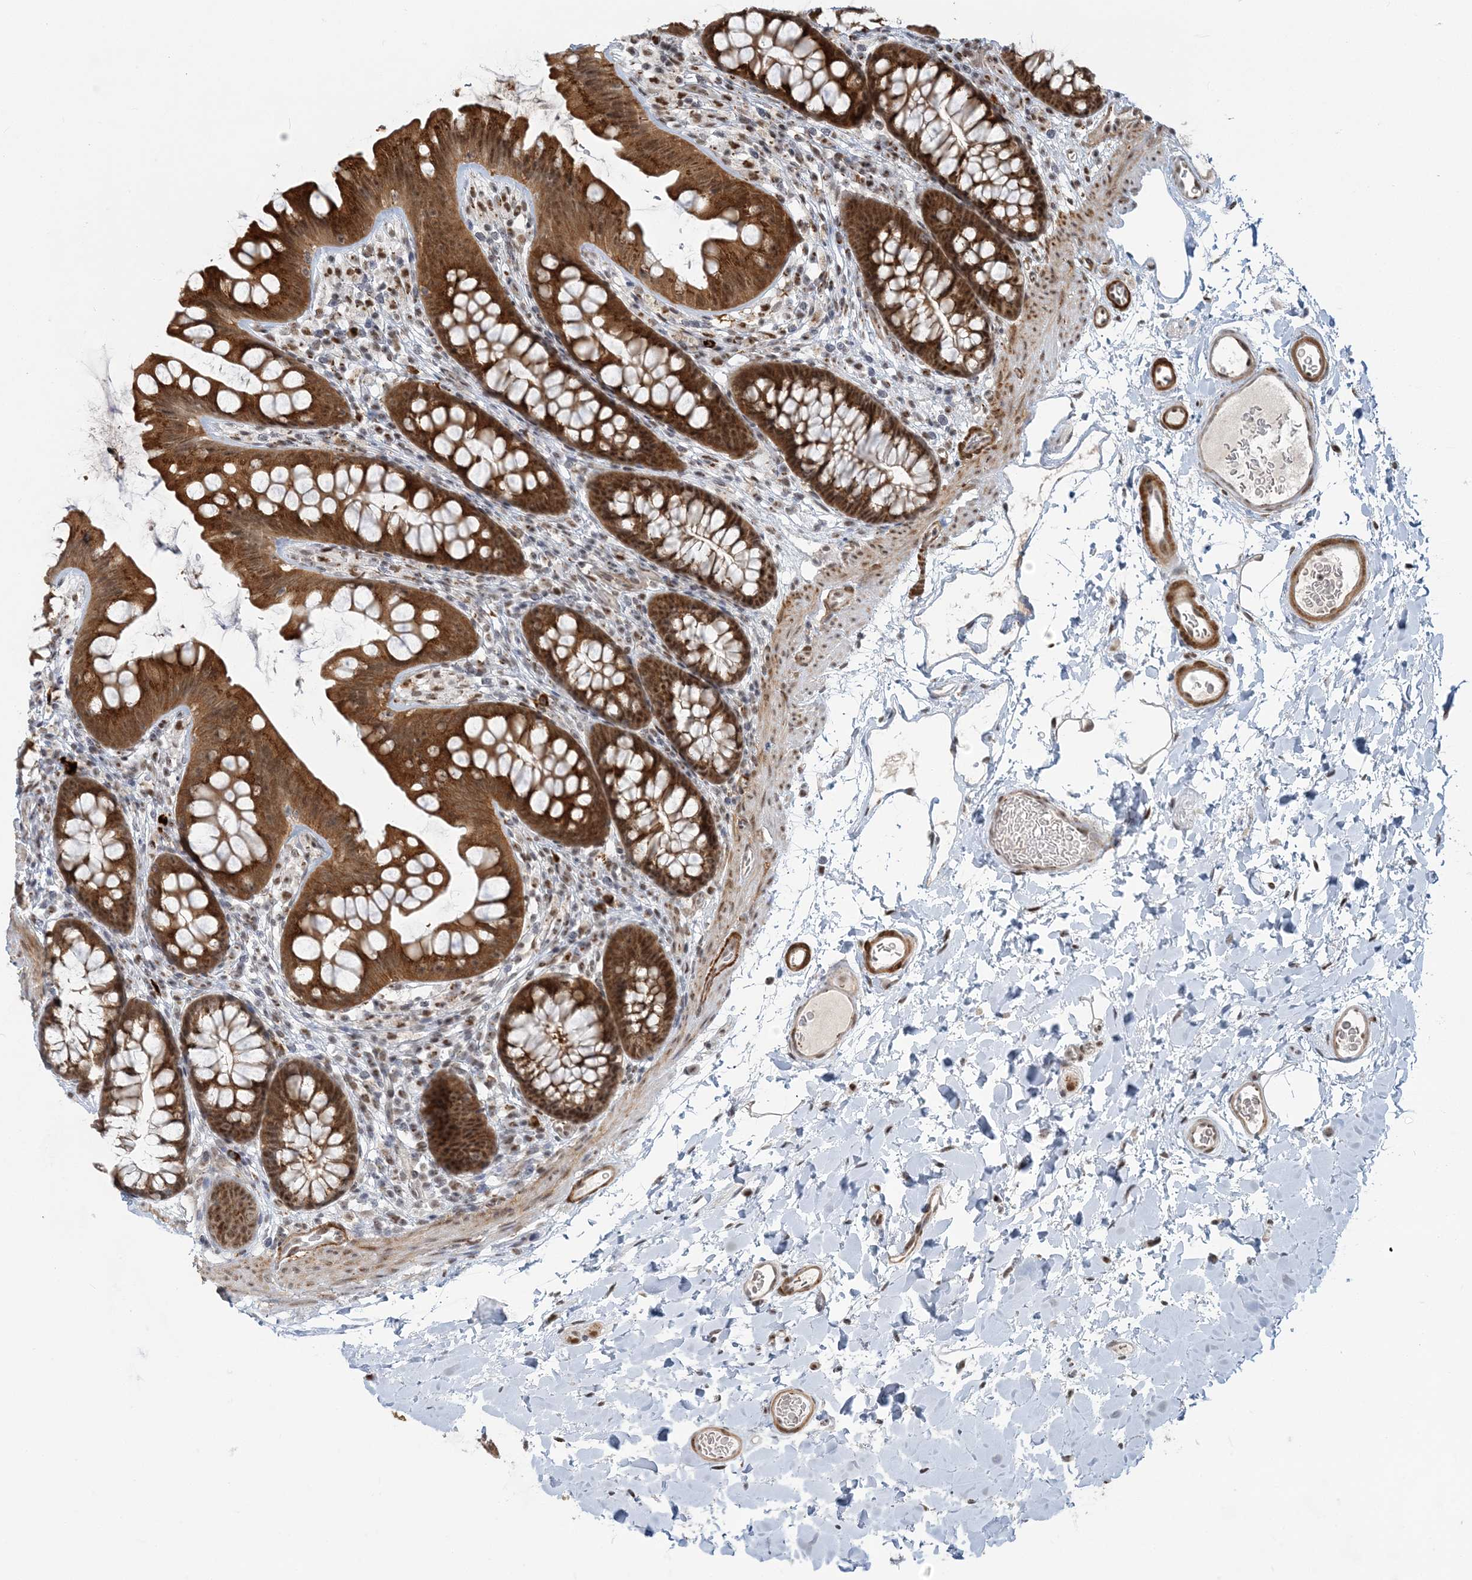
{"staining": {"intensity": "moderate", "quantity": ">75%", "location": "cytoplasmic/membranous"}, "tissue": "colon", "cell_type": "Endothelial cells", "image_type": "normal", "snomed": [{"axis": "morphology", "description": "Normal tissue, NOS"}, {"axis": "topography", "description": "Colon"}], "caption": "Brown immunohistochemical staining in normal human colon exhibits moderate cytoplasmic/membranous staining in about >75% of endothelial cells.", "gene": "PLRG1", "patient": {"sex": "female", "age": 62}}